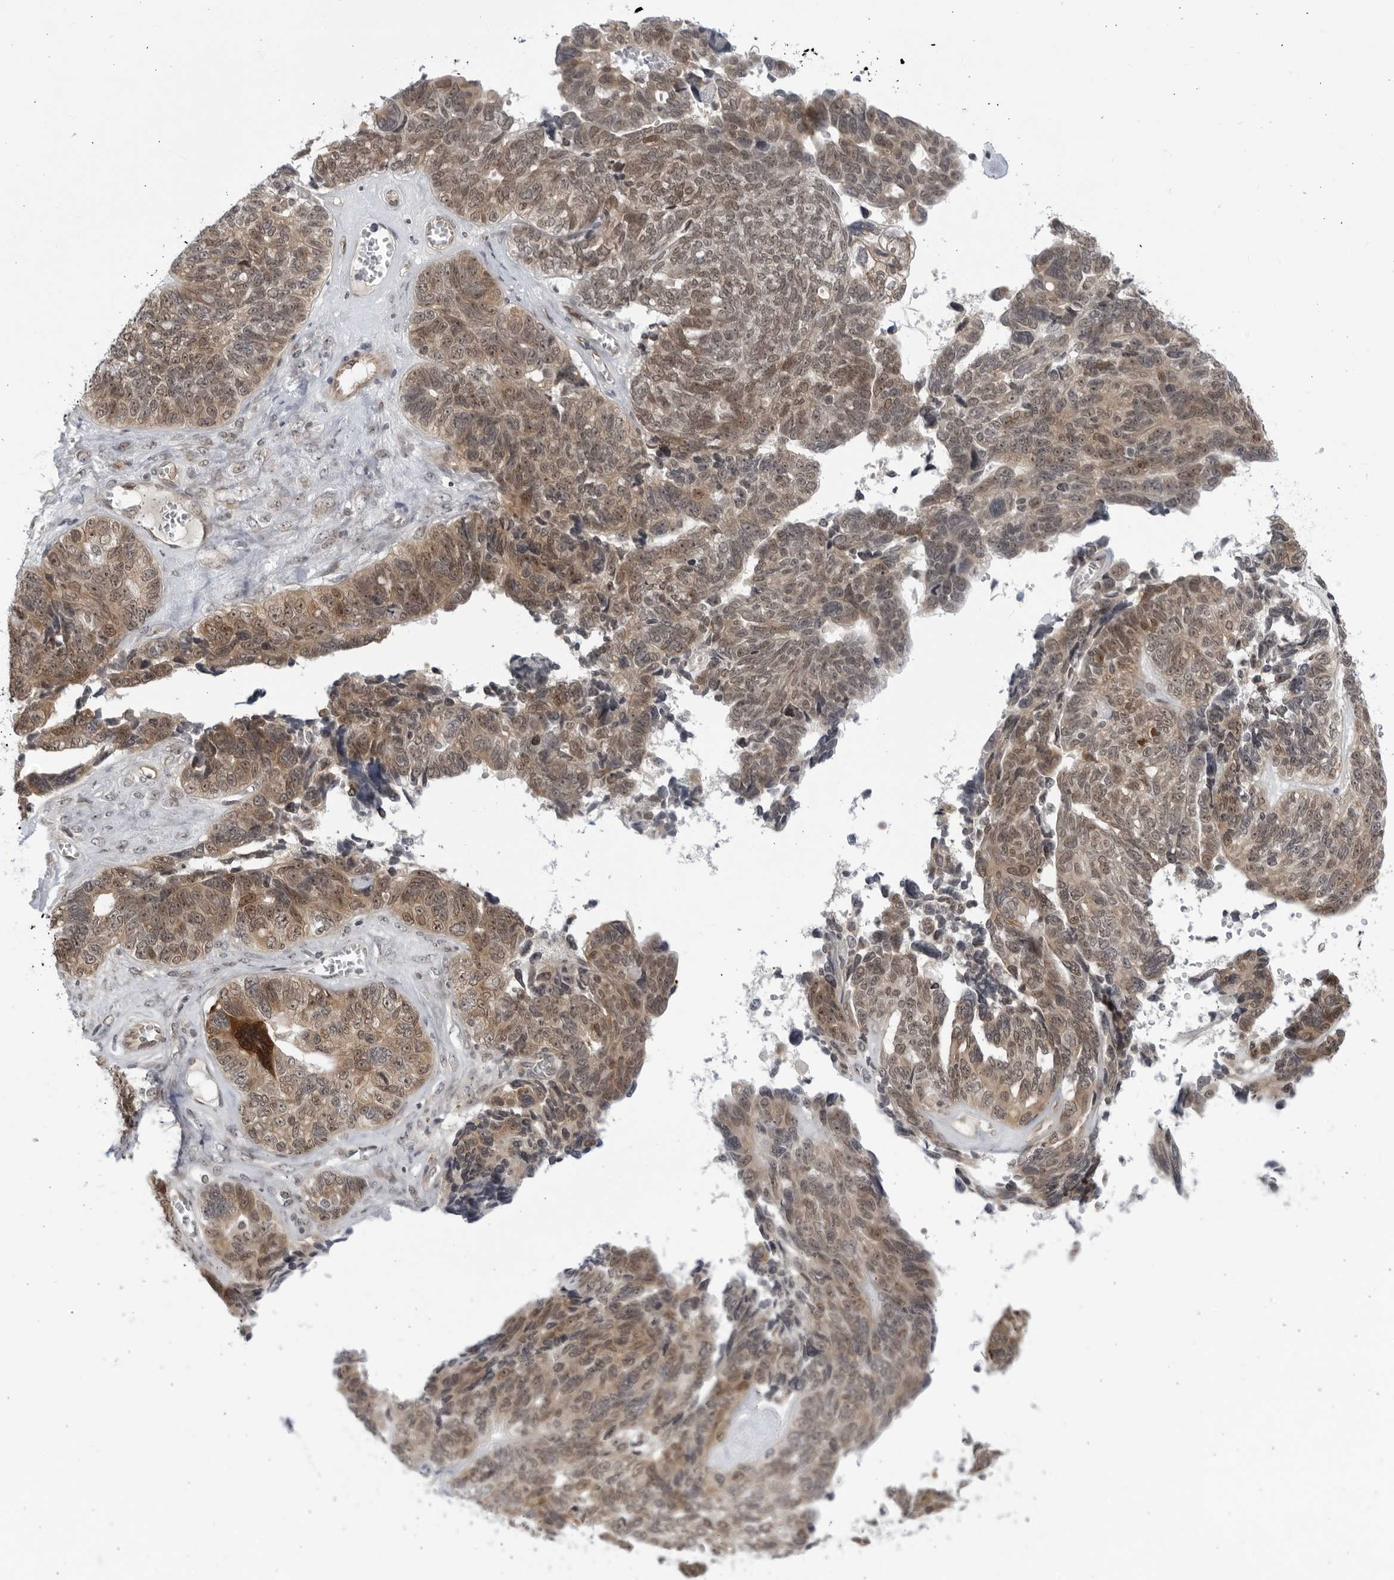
{"staining": {"intensity": "moderate", "quantity": ">75%", "location": "cytoplasmic/membranous,nuclear"}, "tissue": "ovarian cancer", "cell_type": "Tumor cells", "image_type": "cancer", "snomed": [{"axis": "morphology", "description": "Cystadenocarcinoma, serous, NOS"}, {"axis": "topography", "description": "Ovary"}], "caption": "This histopathology image displays immunohistochemistry (IHC) staining of ovarian cancer (serous cystadenocarcinoma), with medium moderate cytoplasmic/membranous and nuclear staining in about >75% of tumor cells.", "gene": "ITGB3BP", "patient": {"sex": "female", "age": 79}}